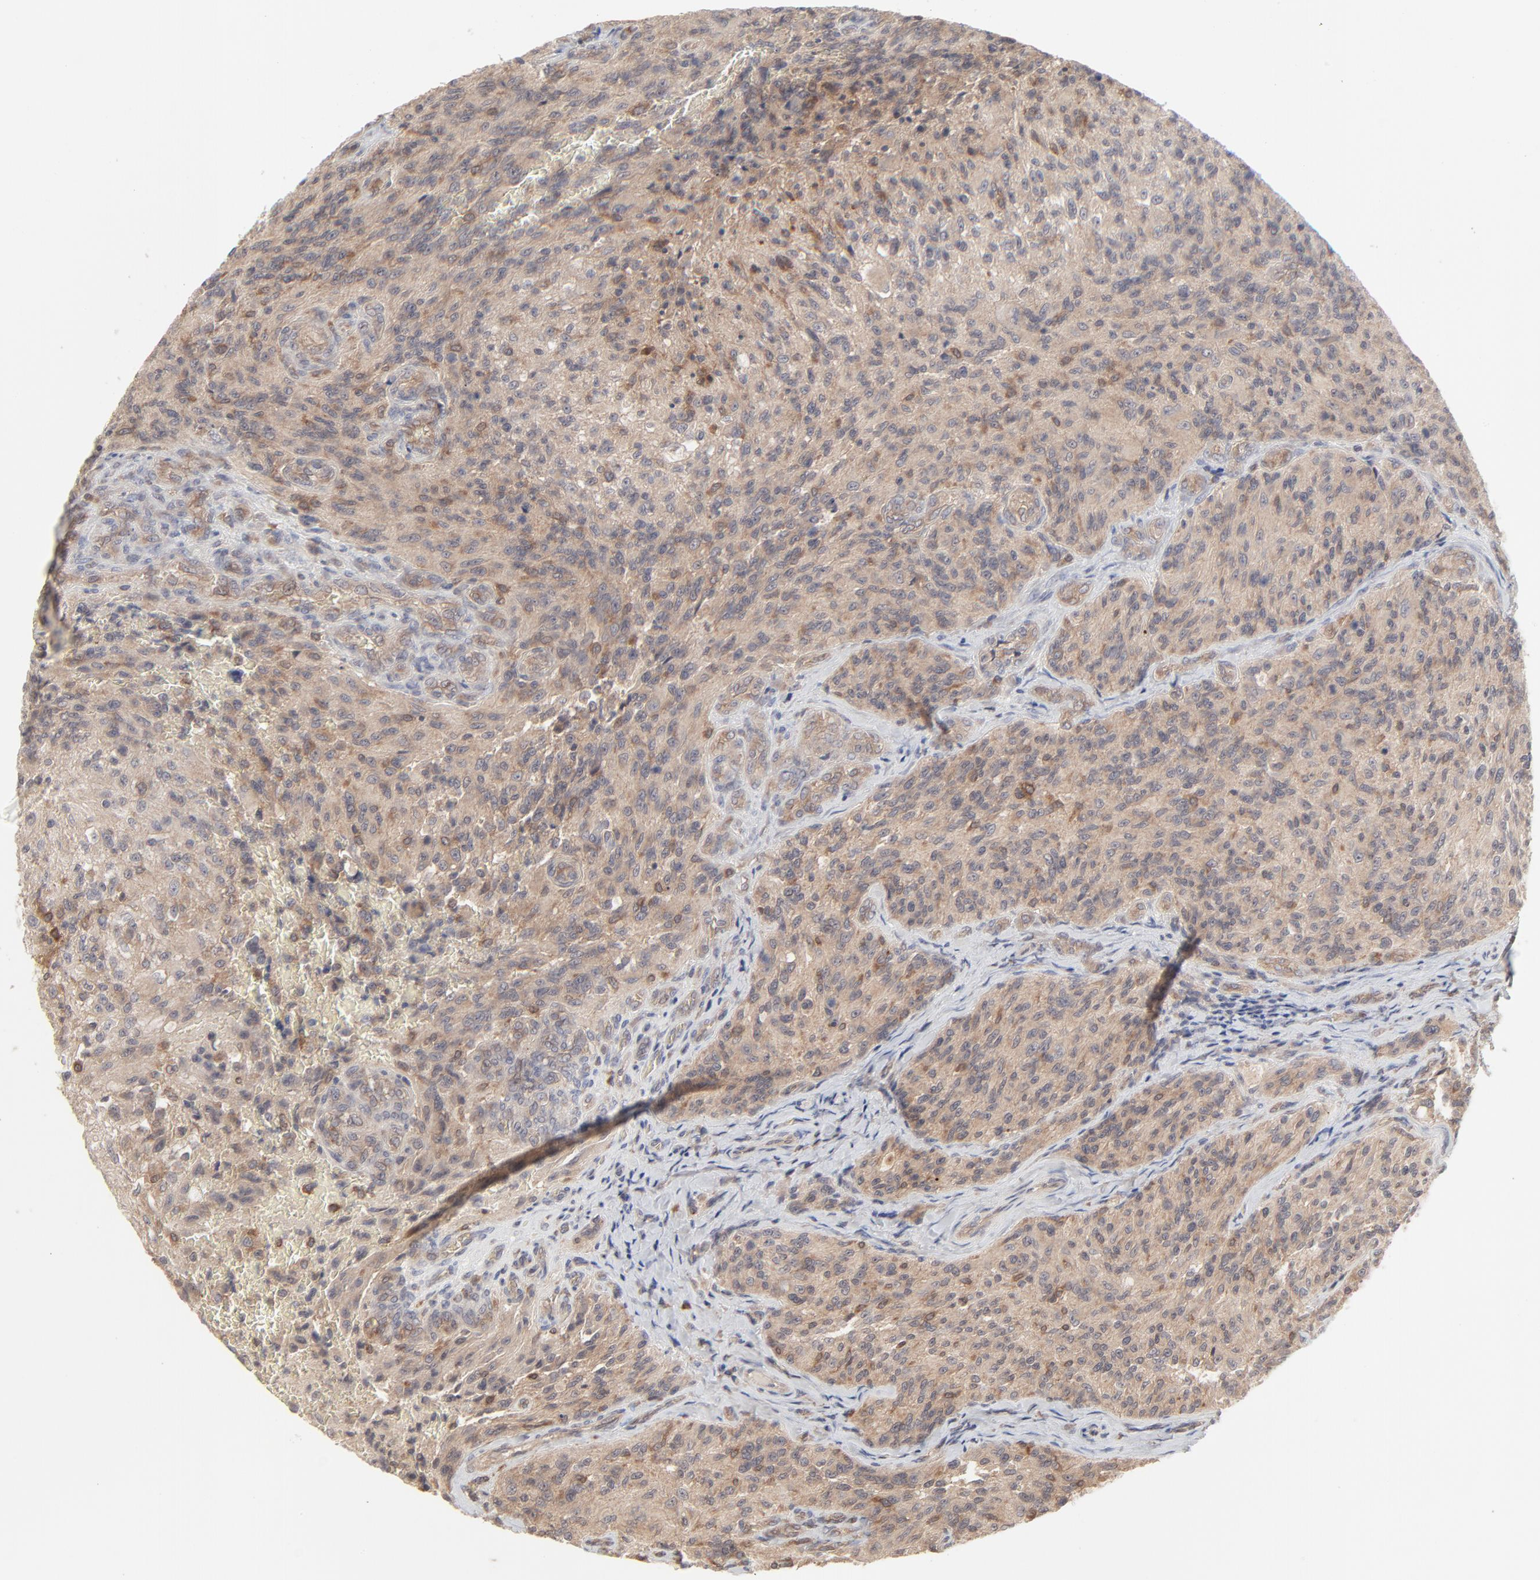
{"staining": {"intensity": "moderate", "quantity": ">75%", "location": "cytoplasmic/membranous"}, "tissue": "glioma", "cell_type": "Tumor cells", "image_type": "cancer", "snomed": [{"axis": "morphology", "description": "Normal tissue, NOS"}, {"axis": "morphology", "description": "Glioma, malignant, High grade"}, {"axis": "topography", "description": "Cerebral cortex"}], "caption": "A brown stain shows moderate cytoplasmic/membranous positivity of a protein in human malignant glioma (high-grade) tumor cells.", "gene": "RAB5C", "patient": {"sex": "male", "age": 56}}